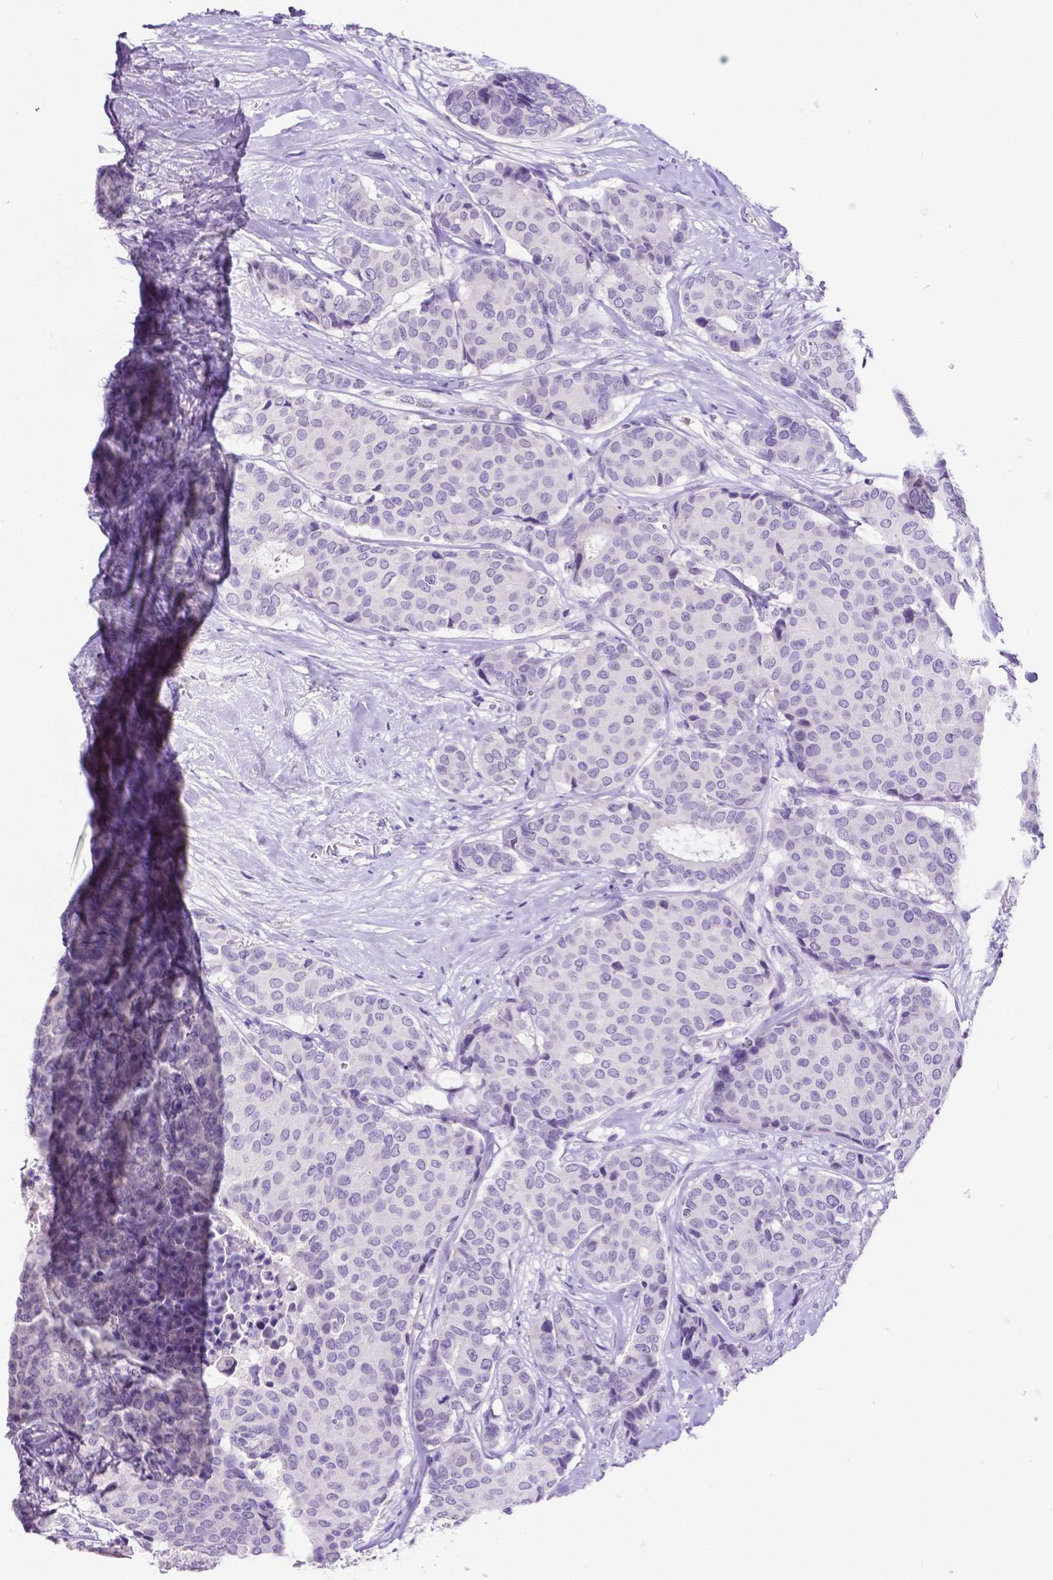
{"staining": {"intensity": "negative", "quantity": "none", "location": "none"}, "tissue": "breast cancer", "cell_type": "Tumor cells", "image_type": "cancer", "snomed": [{"axis": "morphology", "description": "Duct carcinoma"}, {"axis": "topography", "description": "Breast"}], "caption": "Immunohistochemical staining of invasive ductal carcinoma (breast) displays no significant staining in tumor cells. Brightfield microscopy of IHC stained with DAB (3,3'-diaminobenzidine) (brown) and hematoxylin (blue), captured at high magnification.", "gene": "SATB2", "patient": {"sex": "female", "age": 75}}